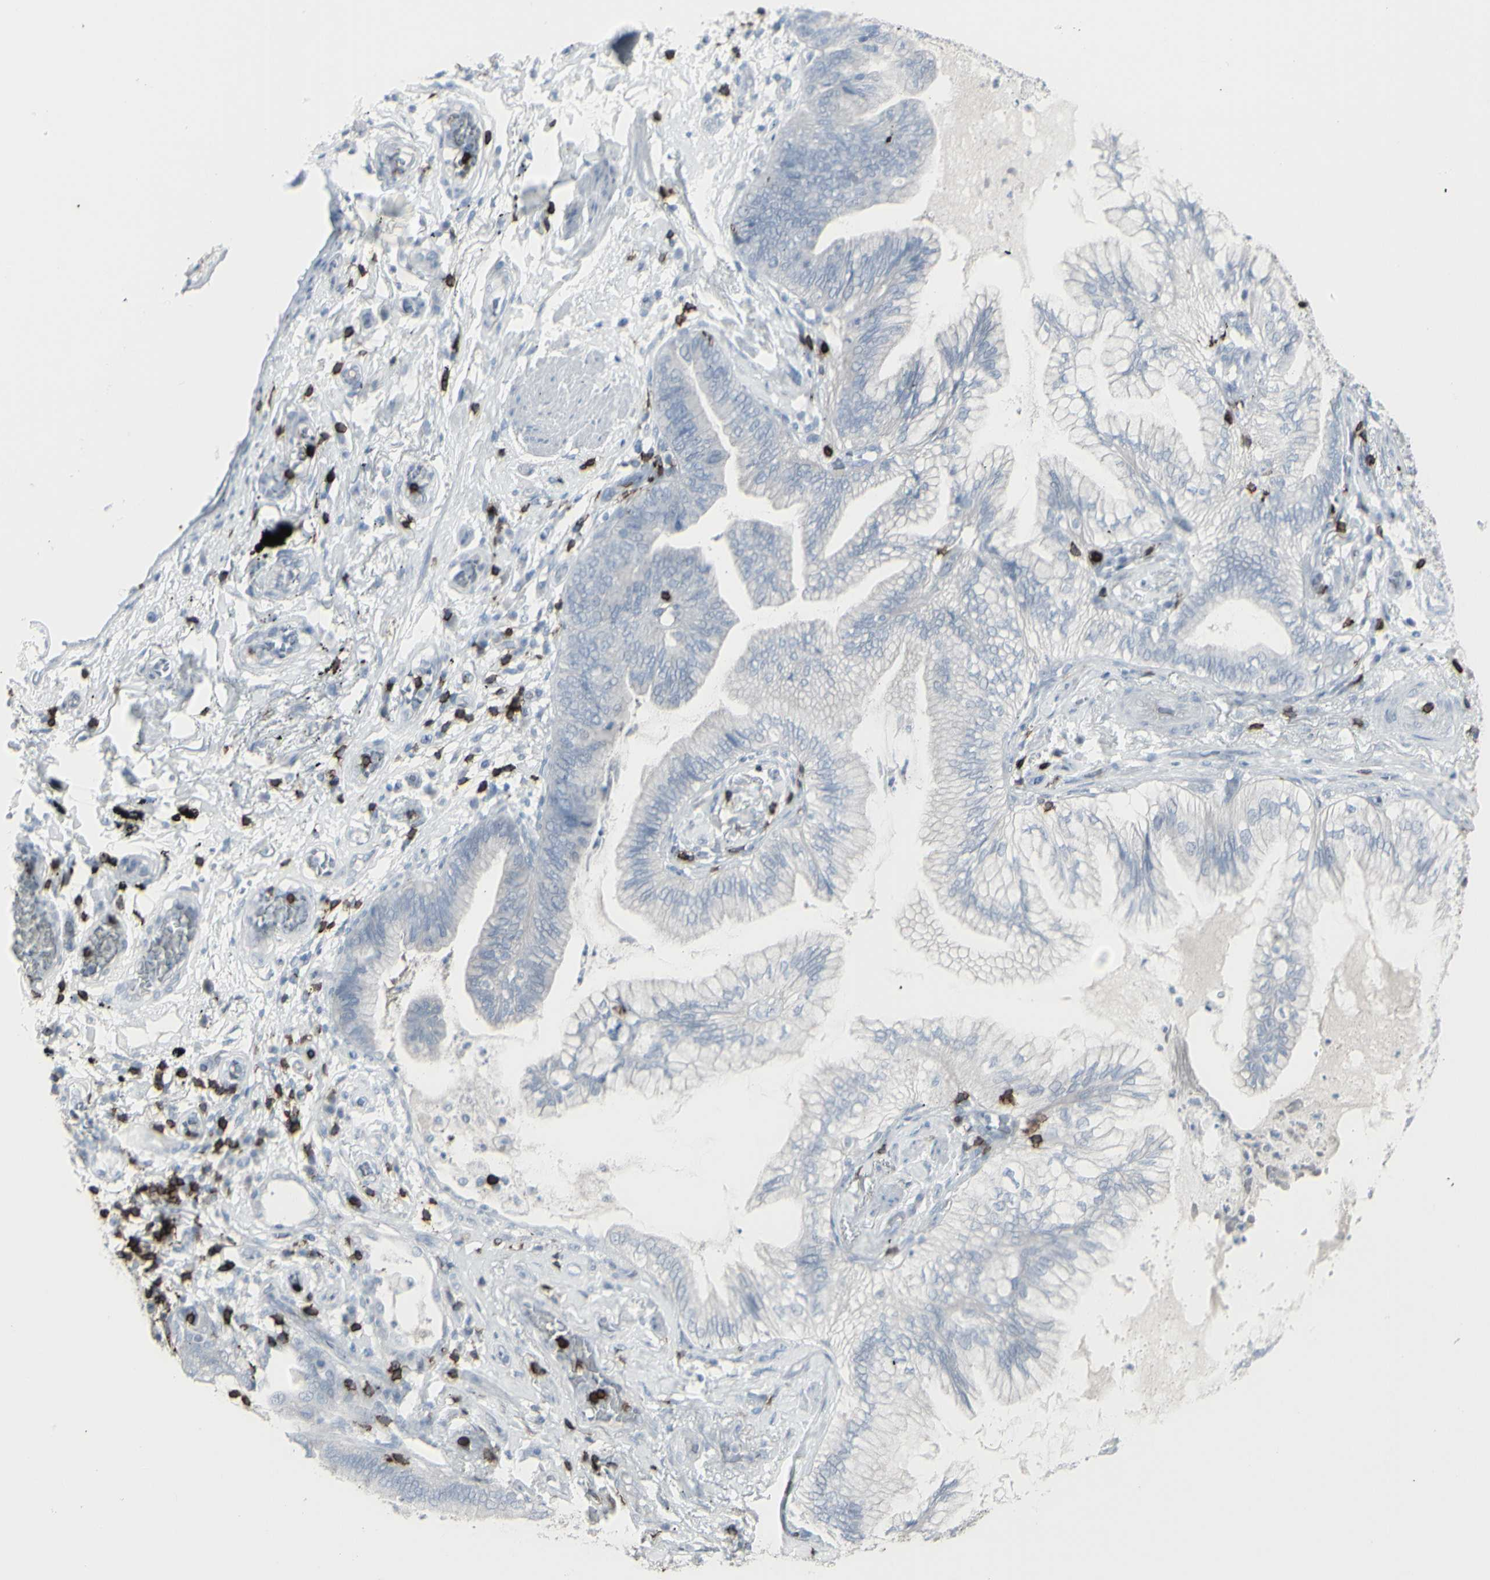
{"staining": {"intensity": "negative", "quantity": "none", "location": "none"}, "tissue": "lung cancer", "cell_type": "Tumor cells", "image_type": "cancer", "snomed": [{"axis": "morphology", "description": "Normal tissue, NOS"}, {"axis": "morphology", "description": "Adenocarcinoma, NOS"}, {"axis": "topography", "description": "Bronchus"}, {"axis": "topography", "description": "Lung"}], "caption": "DAB (3,3'-diaminobenzidine) immunohistochemical staining of human lung cancer exhibits no significant expression in tumor cells.", "gene": "CD247", "patient": {"sex": "female", "age": 70}}